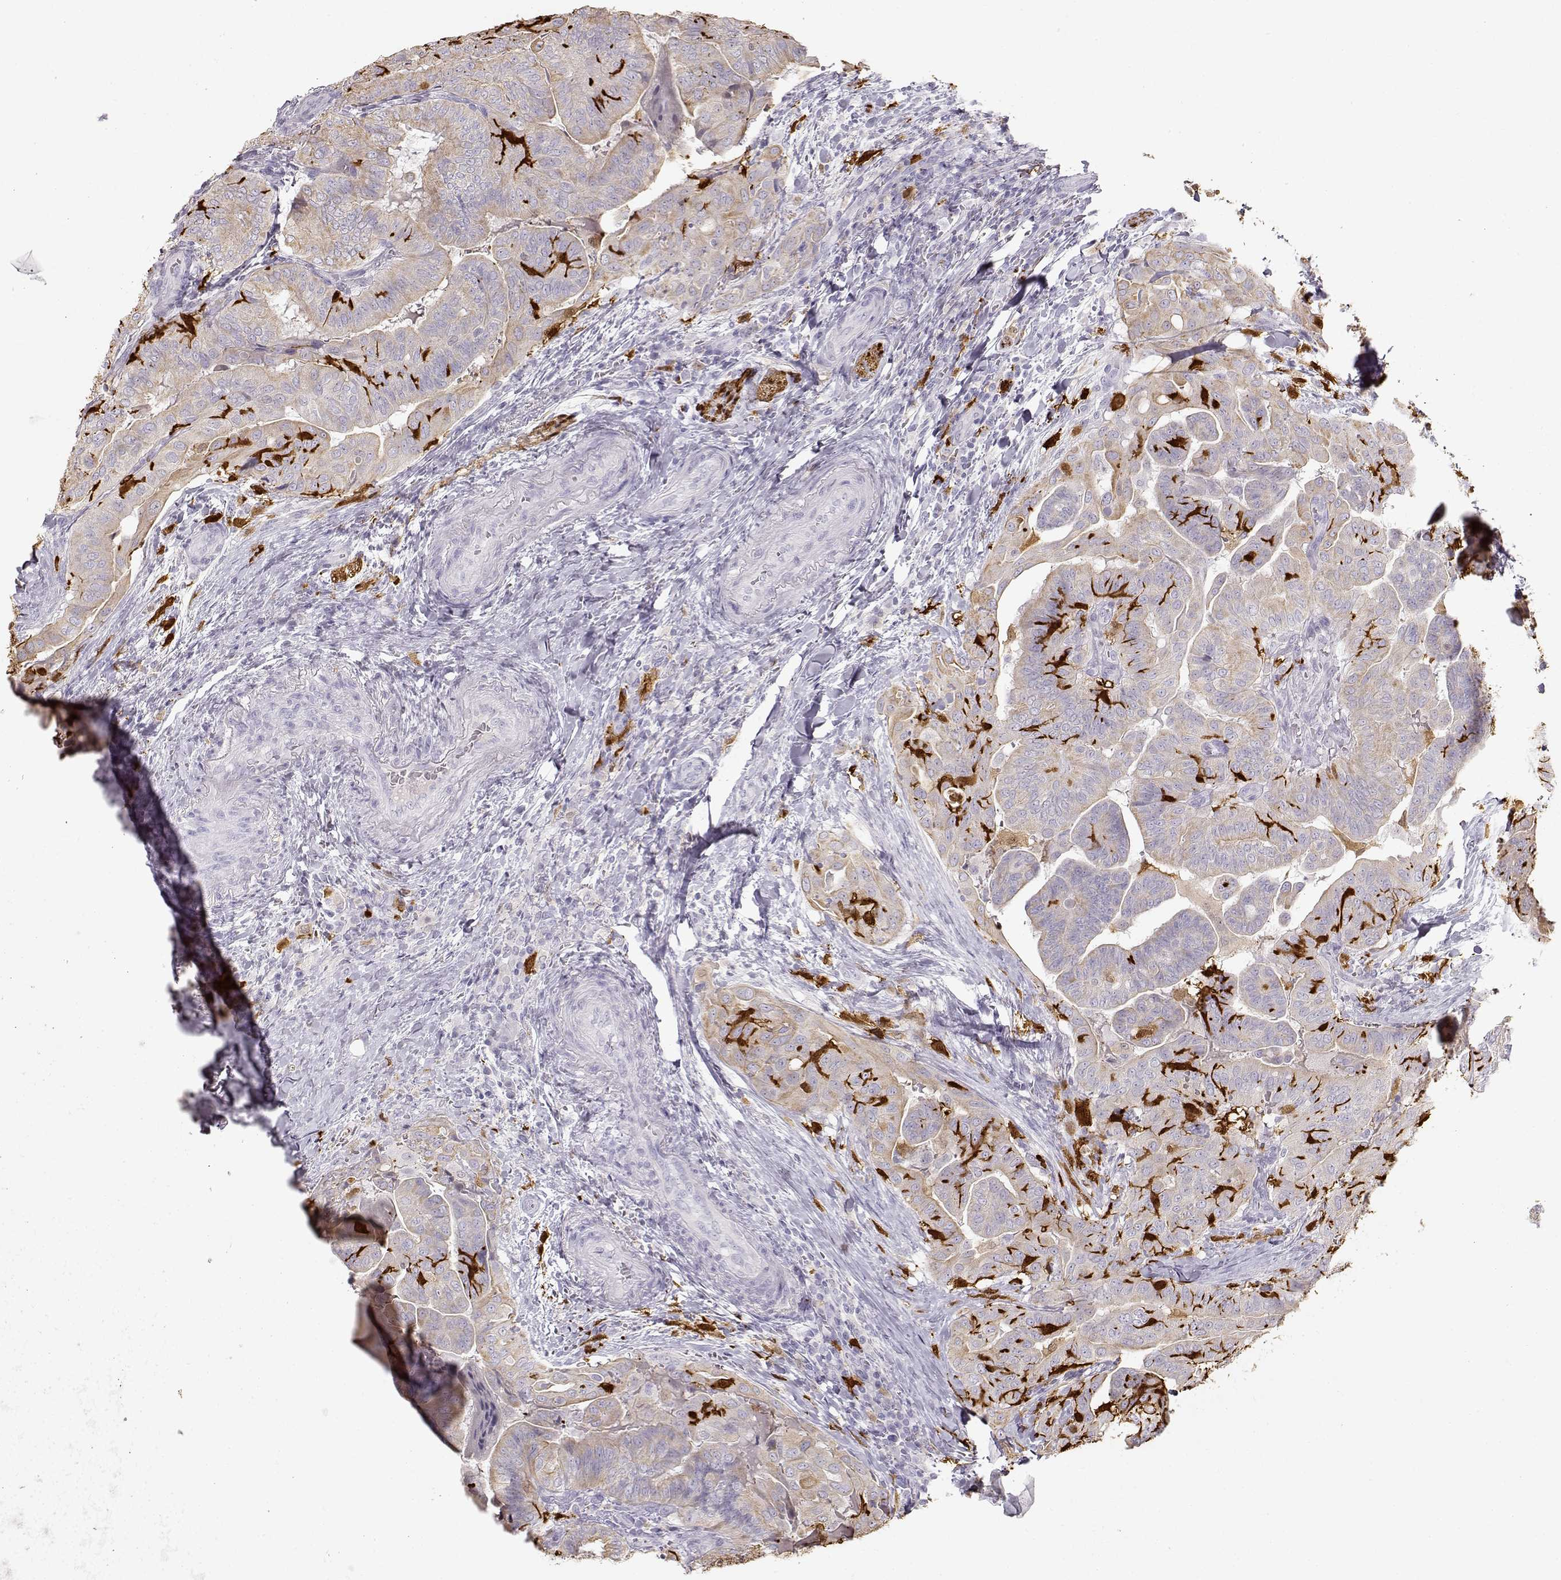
{"staining": {"intensity": "weak", "quantity": ">75%", "location": "cytoplasmic/membranous"}, "tissue": "thyroid cancer", "cell_type": "Tumor cells", "image_type": "cancer", "snomed": [{"axis": "morphology", "description": "Papillary adenocarcinoma, NOS"}, {"axis": "topography", "description": "Thyroid gland"}], "caption": "Immunohistochemical staining of human papillary adenocarcinoma (thyroid) reveals weak cytoplasmic/membranous protein expression in about >75% of tumor cells. The staining is performed using DAB (3,3'-diaminobenzidine) brown chromogen to label protein expression. The nuclei are counter-stained blue using hematoxylin.", "gene": "S100B", "patient": {"sex": "female", "age": 68}}